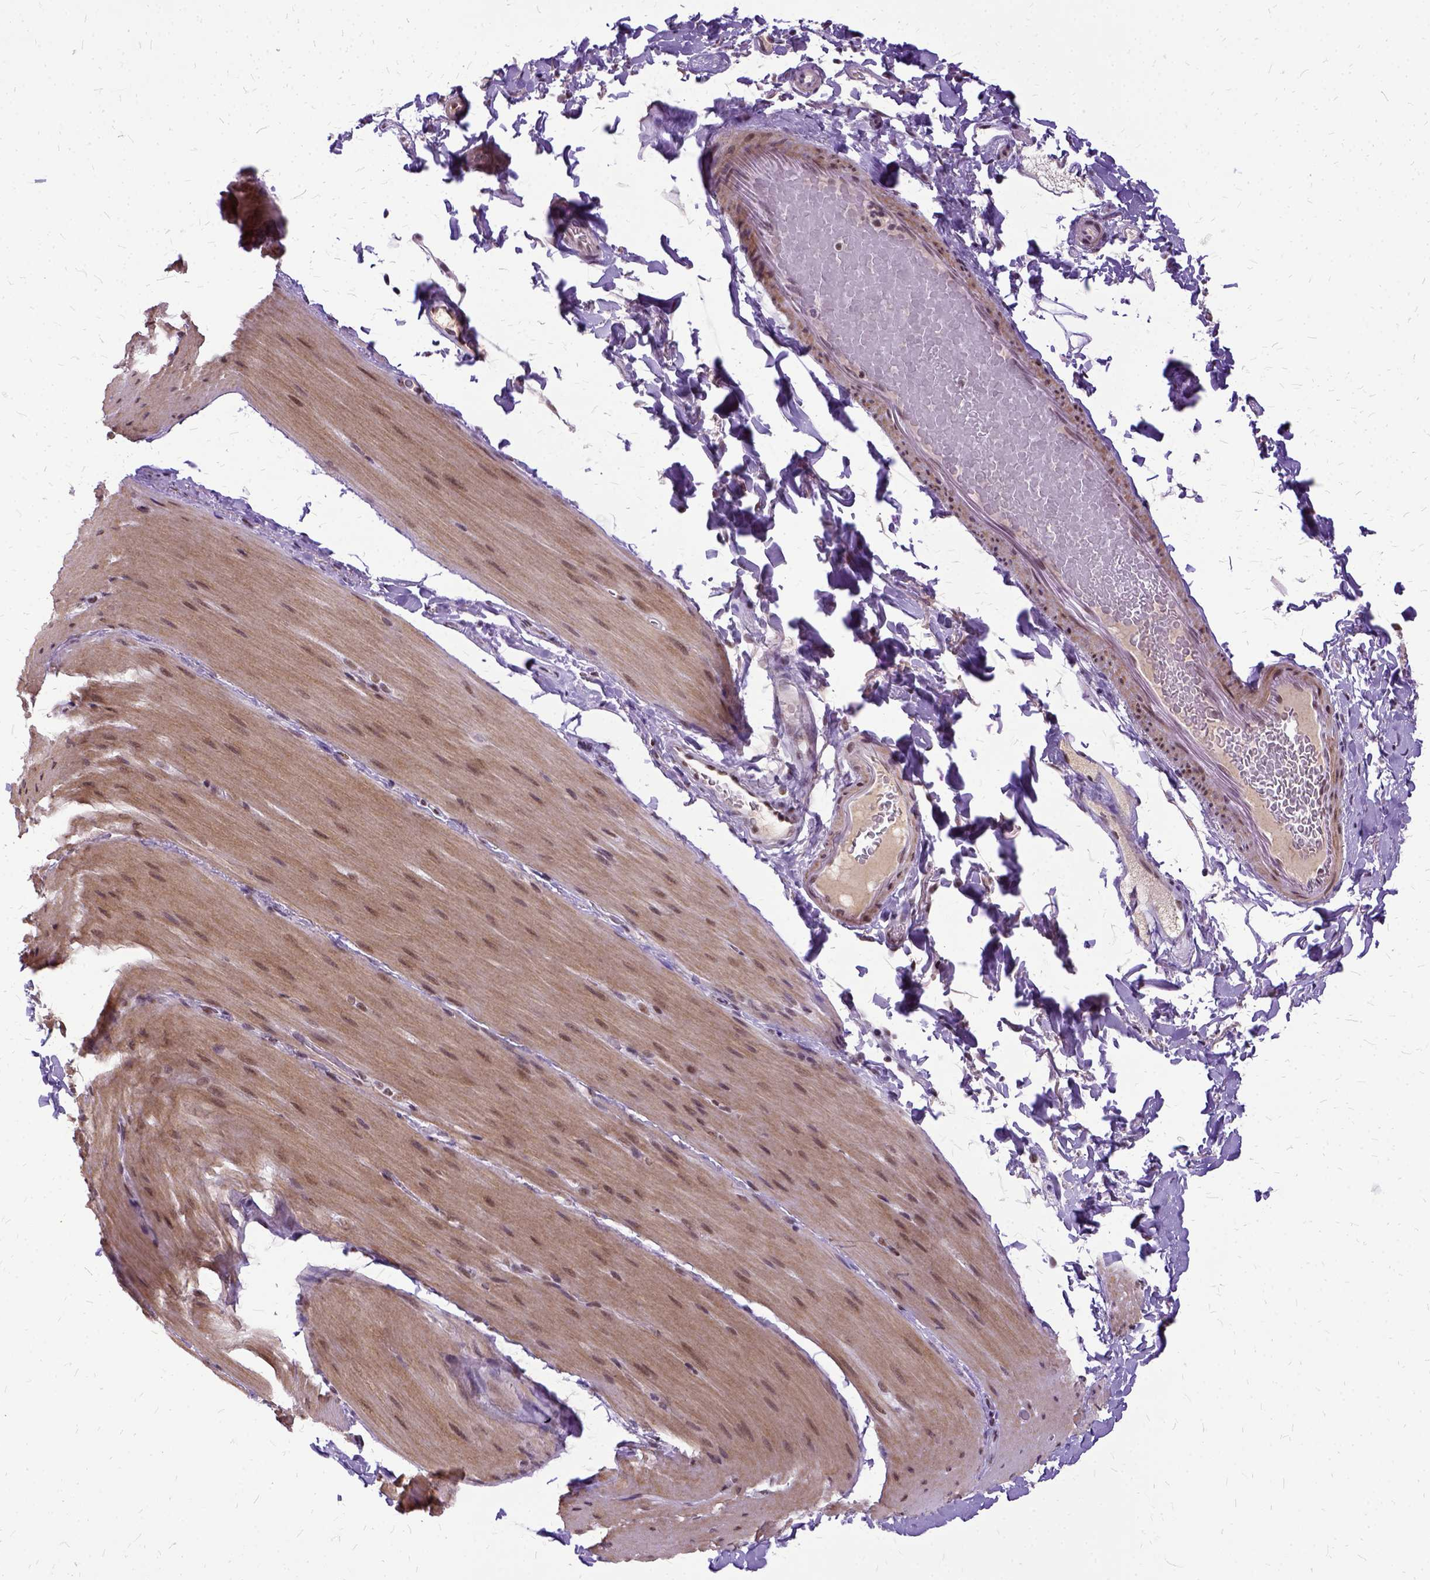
{"staining": {"intensity": "moderate", "quantity": ">75%", "location": "cytoplasmic/membranous,nuclear"}, "tissue": "smooth muscle", "cell_type": "Smooth muscle cells", "image_type": "normal", "snomed": [{"axis": "morphology", "description": "Normal tissue, NOS"}, {"axis": "topography", "description": "Smooth muscle"}, {"axis": "topography", "description": "Colon"}], "caption": "Approximately >75% of smooth muscle cells in normal smooth muscle reveal moderate cytoplasmic/membranous,nuclear protein staining as visualized by brown immunohistochemical staining.", "gene": "SETD1A", "patient": {"sex": "male", "age": 73}}